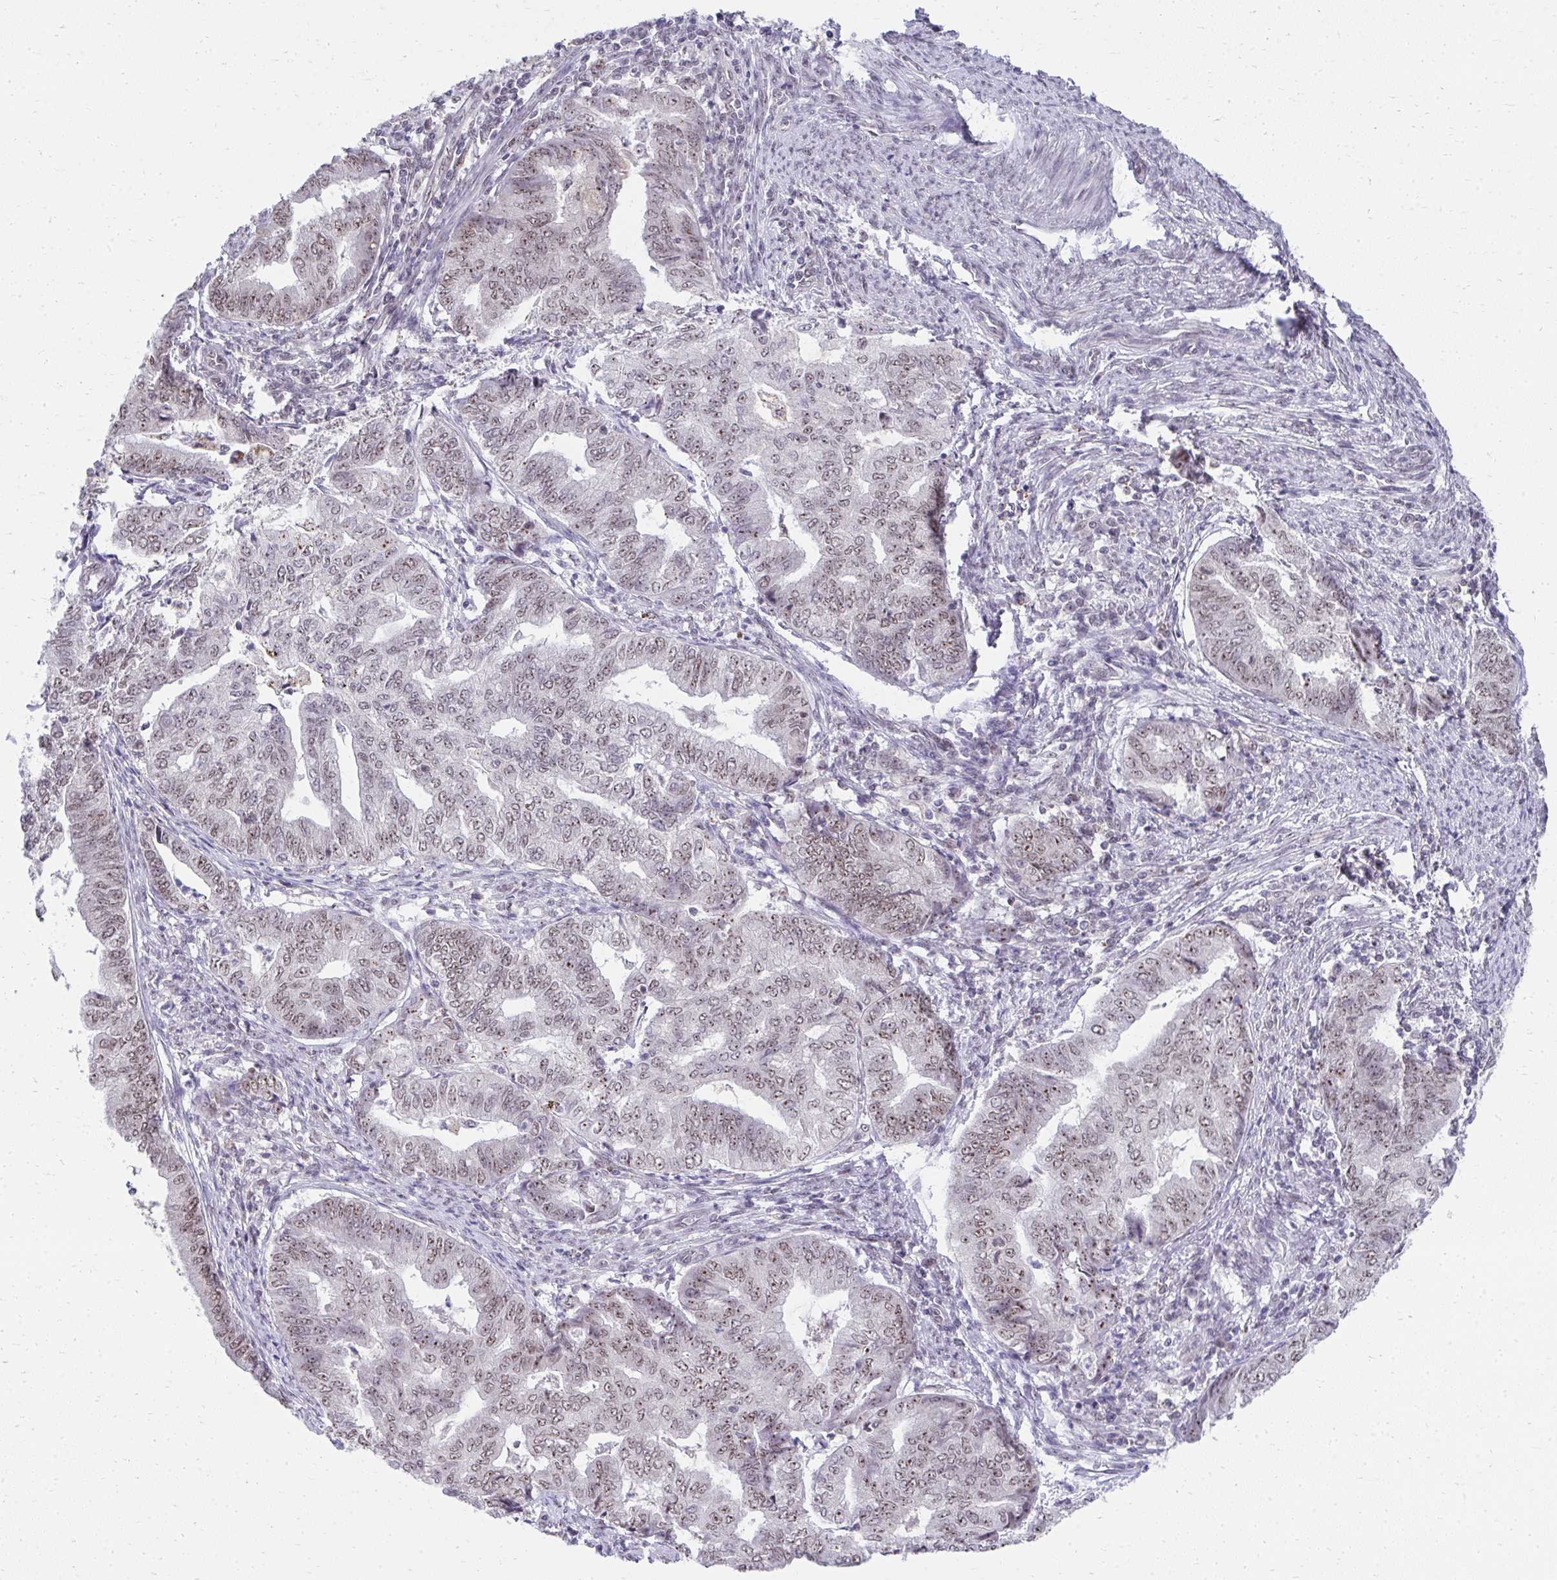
{"staining": {"intensity": "weak", "quantity": "25%-75%", "location": "nuclear"}, "tissue": "endometrial cancer", "cell_type": "Tumor cells", "image_type": "cancer", "snomed": [{"axis": "morphology", "description": "Adenocarcinoma, NOS"}, {"axis": "topography", "description": "Endometrium"}], "caption": "The histopathology image shows immunohistochemical staining of endometrial cancer (adenocarcinoma). There is weak nuclear staining is present in approximately 25%-75% of tumor cells. (IHC, brightfield microscopy, high magnification).", "gene": "HIRA", "patient": {"sex": "female", "age": 79}}